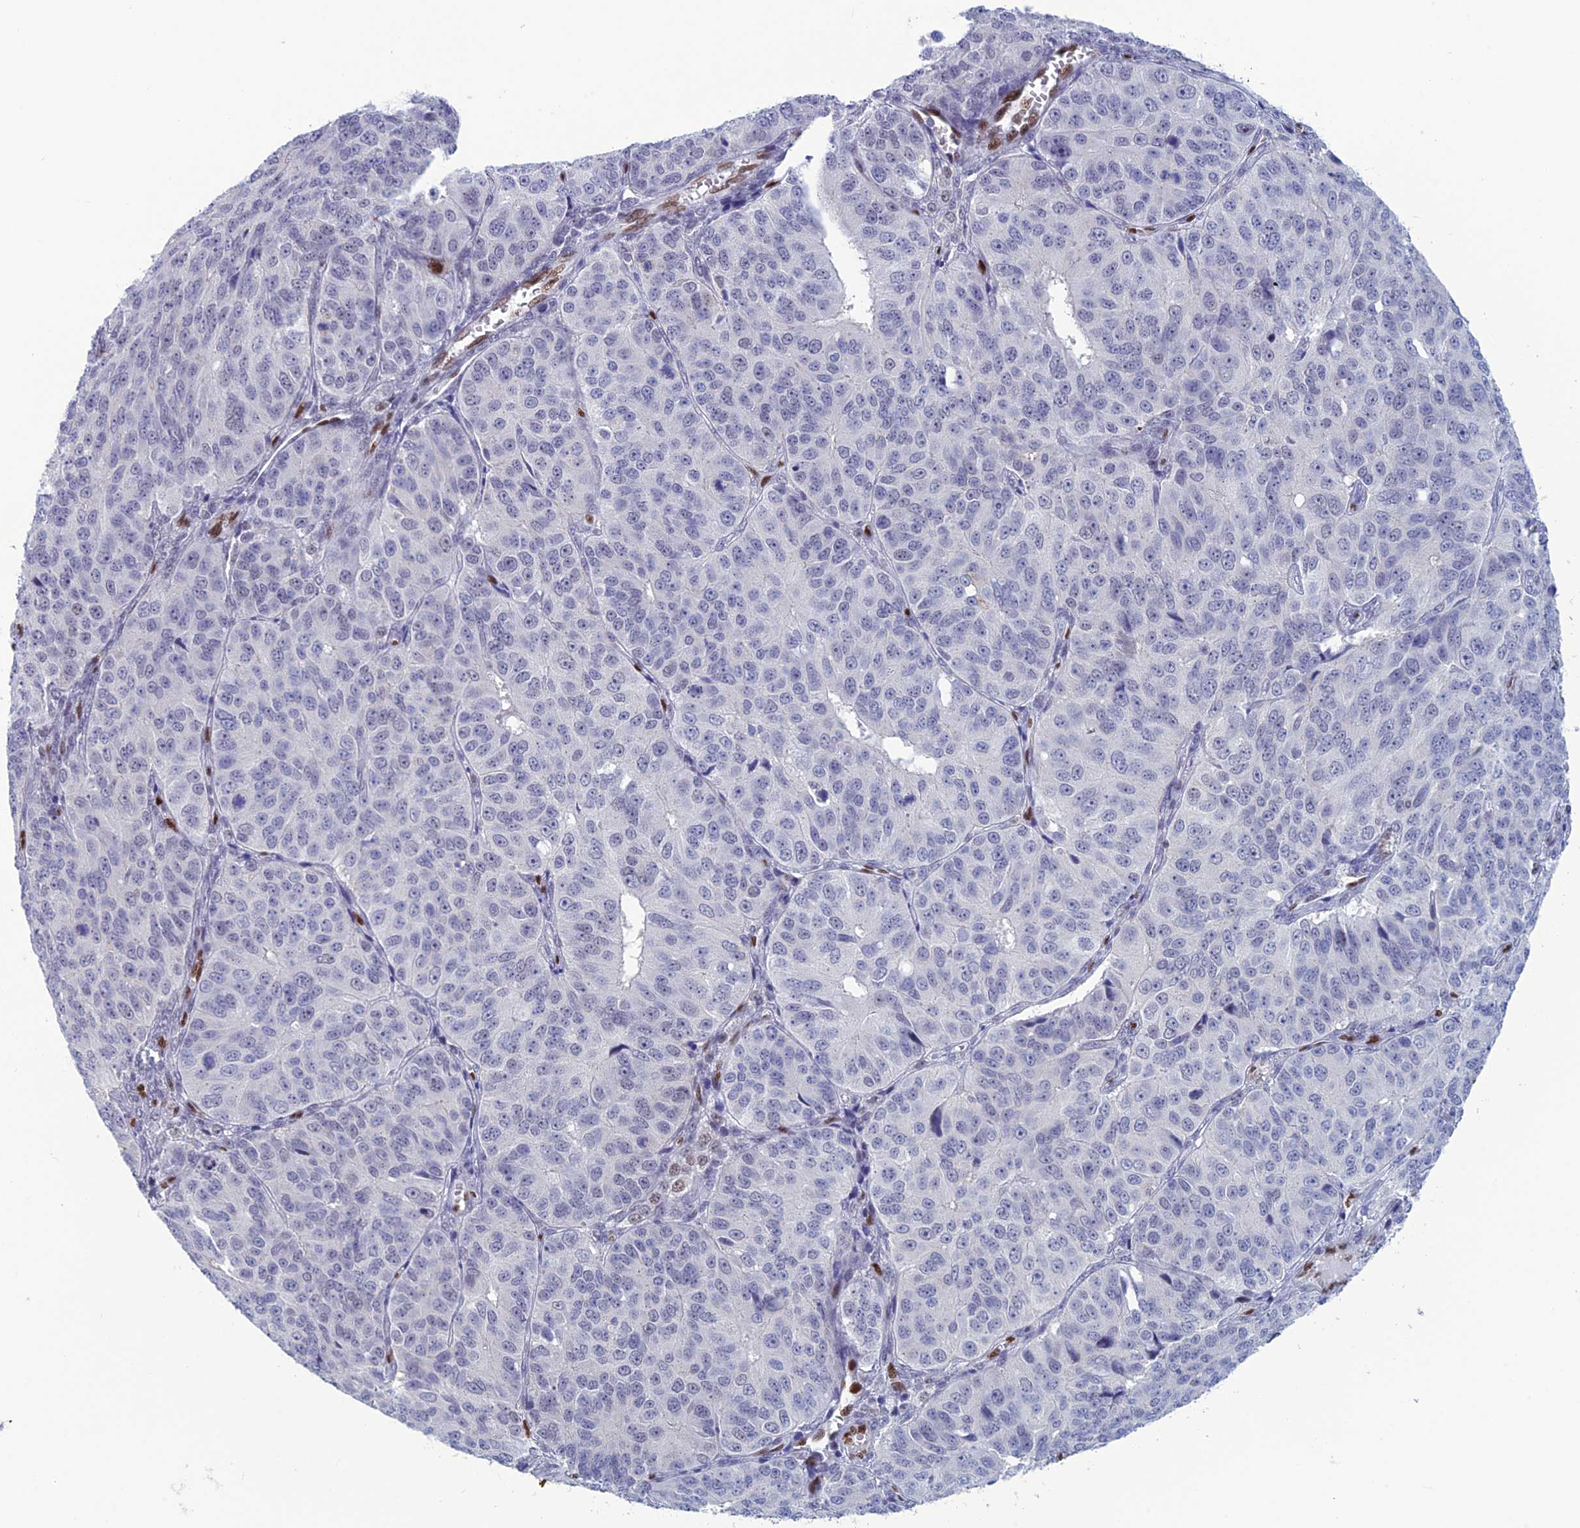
{"staining": {"intensity": "negative", "quantity": "none", "location": "none"}, "tissue": "ovarian cancer", "cell_type": "Tumor cells", "image_type": "cancer", "snomed": [{"axis": "morphology", "description": "Carcinoma, endometroid"}, {"axis": "topography", "description": "Ovary"}], "caption": "Image shows no protein expression in tumor cells of endometroid carcinoma (ovarian) tissue.", "gene": "NOL4L", "patient": {"sex": "female", "age": 51}}